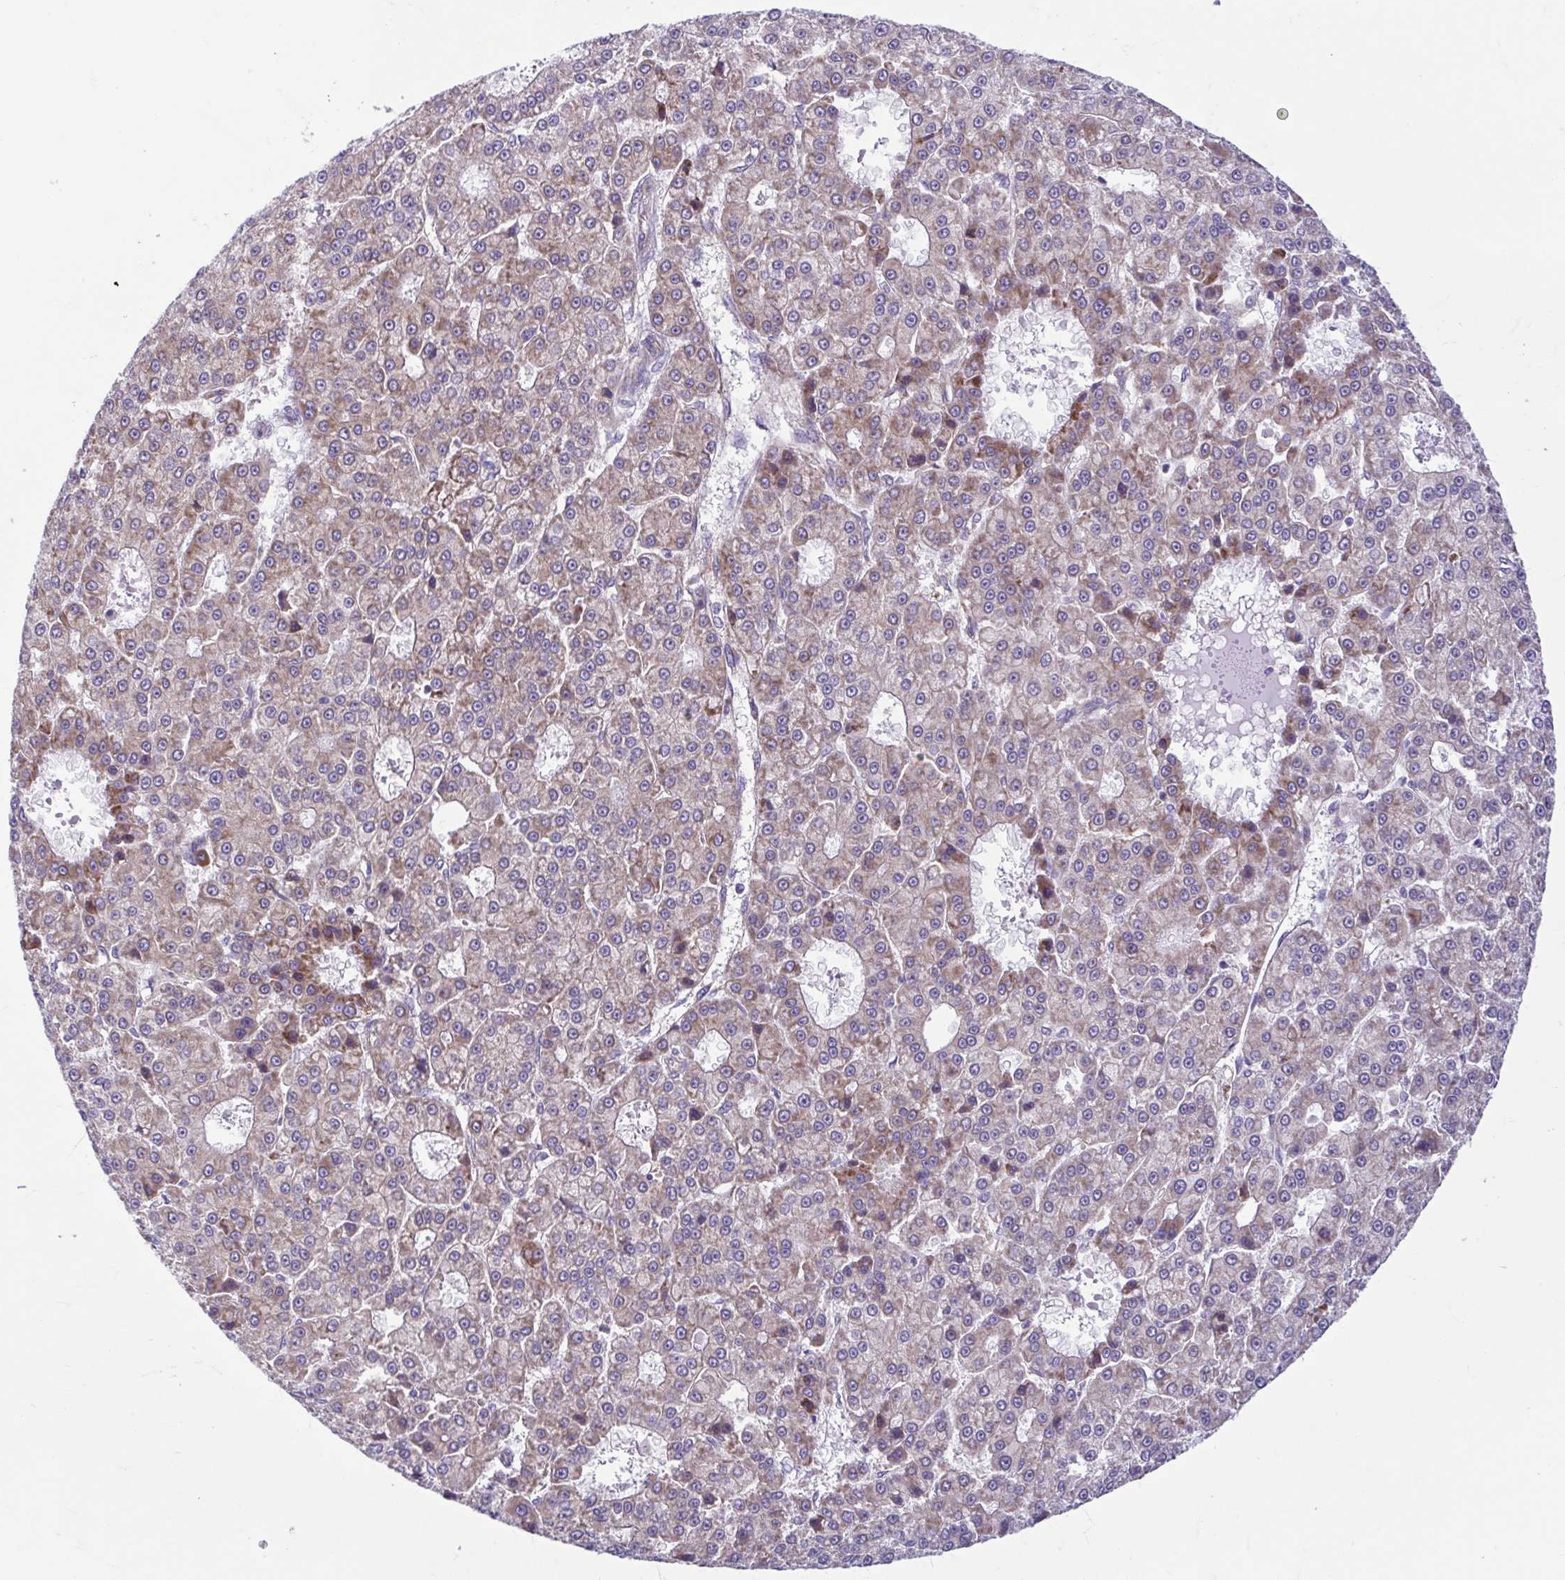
{"staining": {"intensity": "weak", "quantity": ">75%", "location": "cytoplasmic/membranous"}, "tissue": "liver cancer", "cell_type": "Tumor cells", "image_type": "cancer", "snomed": [{"axis": "morphology", "description": "Carcinoma, Hepatocellular, NOS"}, {"axis": "topography", "description": "Liver"}], "caption": "The immunohistochemical stain highlights weak cytoplasmic/membranous staining in tumor cells of liver cancer (hepatocellular carcinoma) tissue.", "gene": "RPS16", "patient": {"sex": "male", "age": 70}}